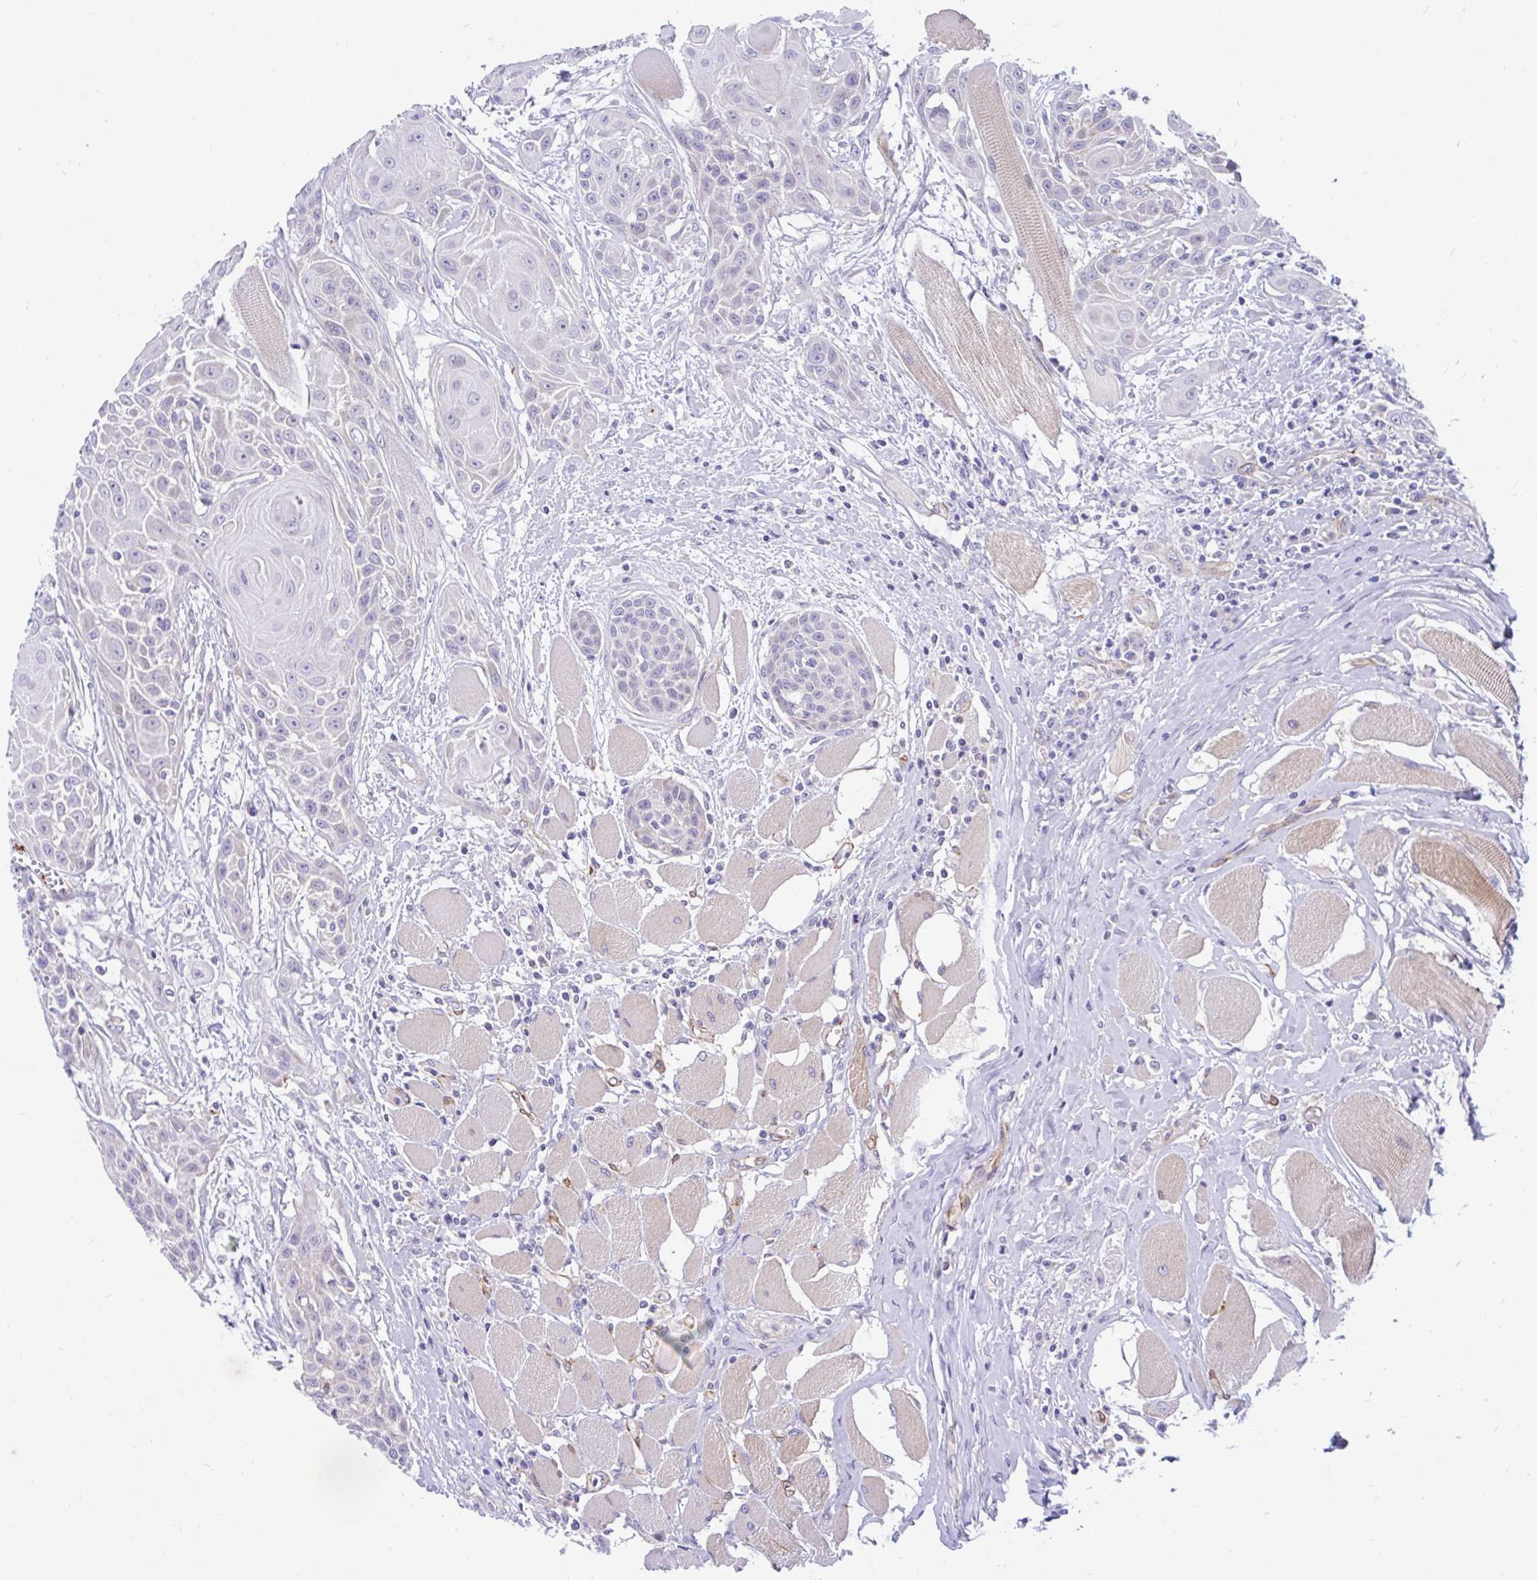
{"staining": {"intensity": "weak", "quantity": "25%-75%", "location": "cytoplasmic/membranous"}, "tissue": "head and neck cancer", "cell_type": "Tumor cells", "image_type": "cancer", "snomed": [{"axis": "morphology", "description": "Squamous cell carcinoma, NOS"}, {"axis": "topography", "description": "Head-Neck"}], "caption": "An IHC image of tumor tissue is shown. Protein staining in brown shows weak cytoplasmic/membranous positivity in head and neck cancer within tumor cells. The protein of interest is shown in brown color, while the nuclei are stained blue.", "gene": "ESPNL", "patient": {"sex": "female", "age": 73}}